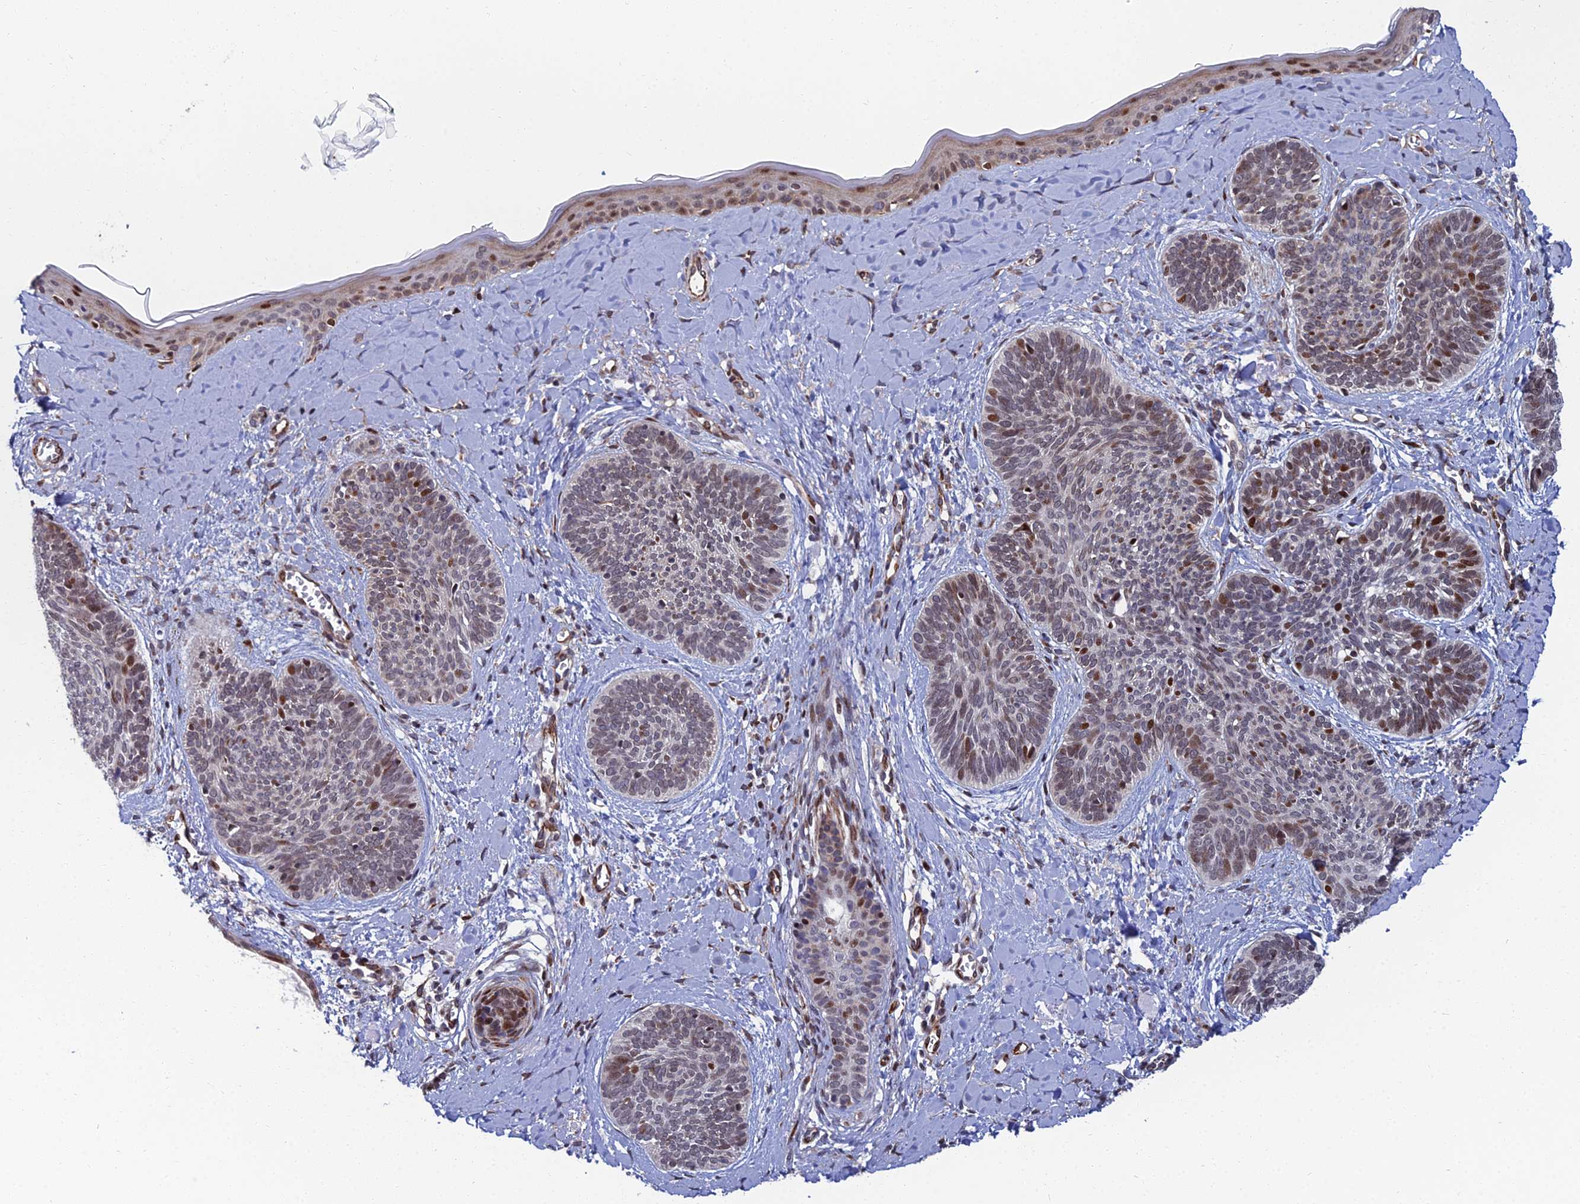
{"staining": {"intensity": "moderate", "quantity": "<25%", "location": "nuclear"}, "tissue": "skin cancer", "cell_type": "Tumor cells", "image_type": "cancer", "snomed": [{"axis": "morphology", "description": "Basal cell carcinoma"}, {"axis": "topography", "description": "Skin"}], "caption": "Protein analysis of skin cancer (basal cell carcinoma) tissue exhibits moderate nuclear positivity in approximately <25% of tumor cells. (Brightfield microscopy of DAB IHC at high magnification).", "gene": "ZNF668", "patient": {"sex": "female", "age": 81}}